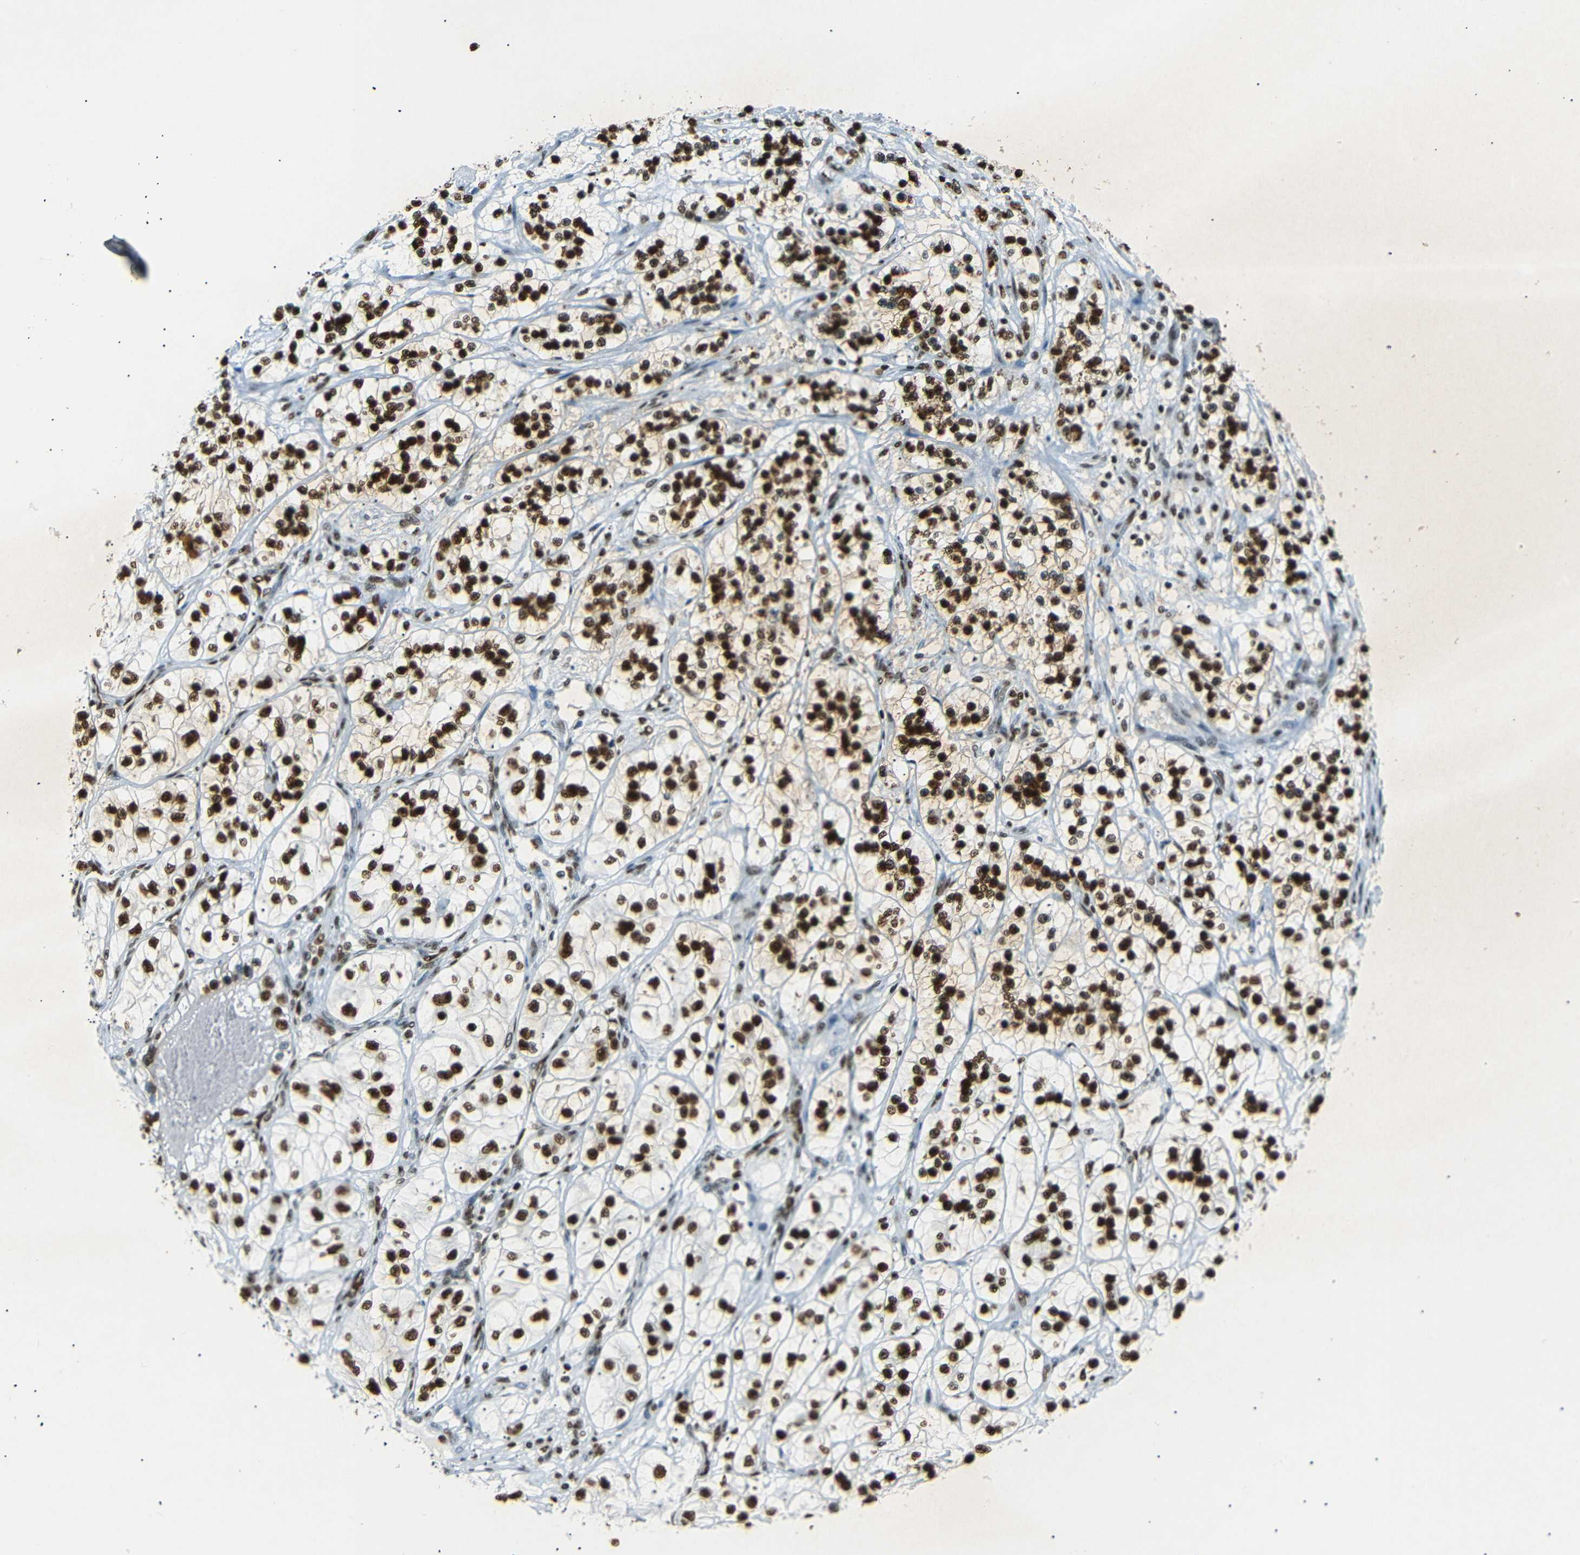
{"staining": {"intensity": "strong", "quantity": ">75%", "location": "nuclear"}, "tissue": "renal cancer", "cell_type": "Tumor cells", "image_type": "cancer", "snomed": [{"axis": "morphology", "description": "Adenocarcinoma, NOS"}, {"axis": "topography", "description": "Kidney"}], "caption": "Renal cancer stained with immunohistochemistry (IHC) reveals strong nuclear staining in about >75% of tumor cells. (DAB IHC, brown staining for protein, blue staining for nuclei).", "gene": "HMGN1", "patient": {"sex": "female", "age": 57}}